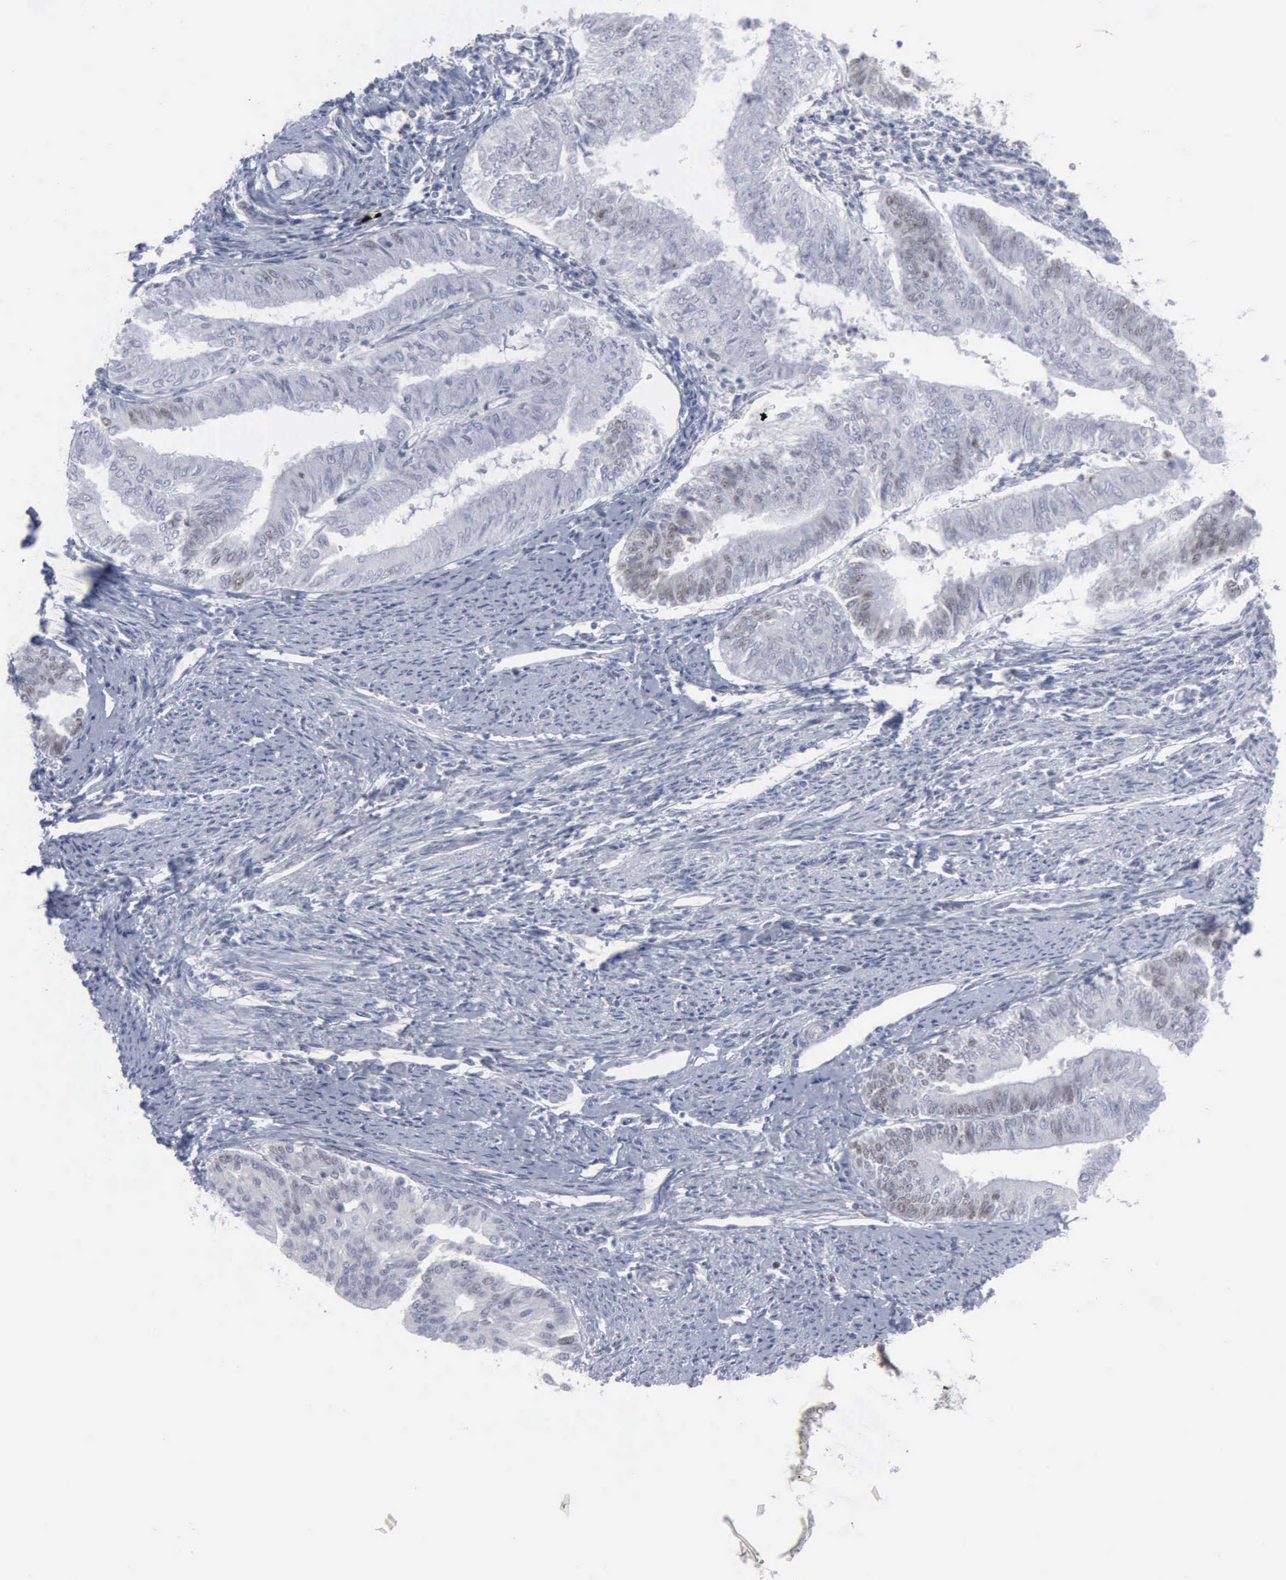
{"staining": {"intensity": "weak", "quantity": "<25%", "location": "nuclear"}, "tissue": "endometrial cancer", "cell_type": "Tumor cells", "image_type": "cancer", "snomed": [{"axis": "morphology", "description": "Adenocarcinoma, NOS"}, {"axis": "topography", "description": "Endometrium"}], "caption": "This is a micrograph of immunohistochemistry (IHC) staining of endometrial cancer, which shows no expression in tumor cells.", "gene": "MCM5", "patient": {"sex": "female", "age": 66}}